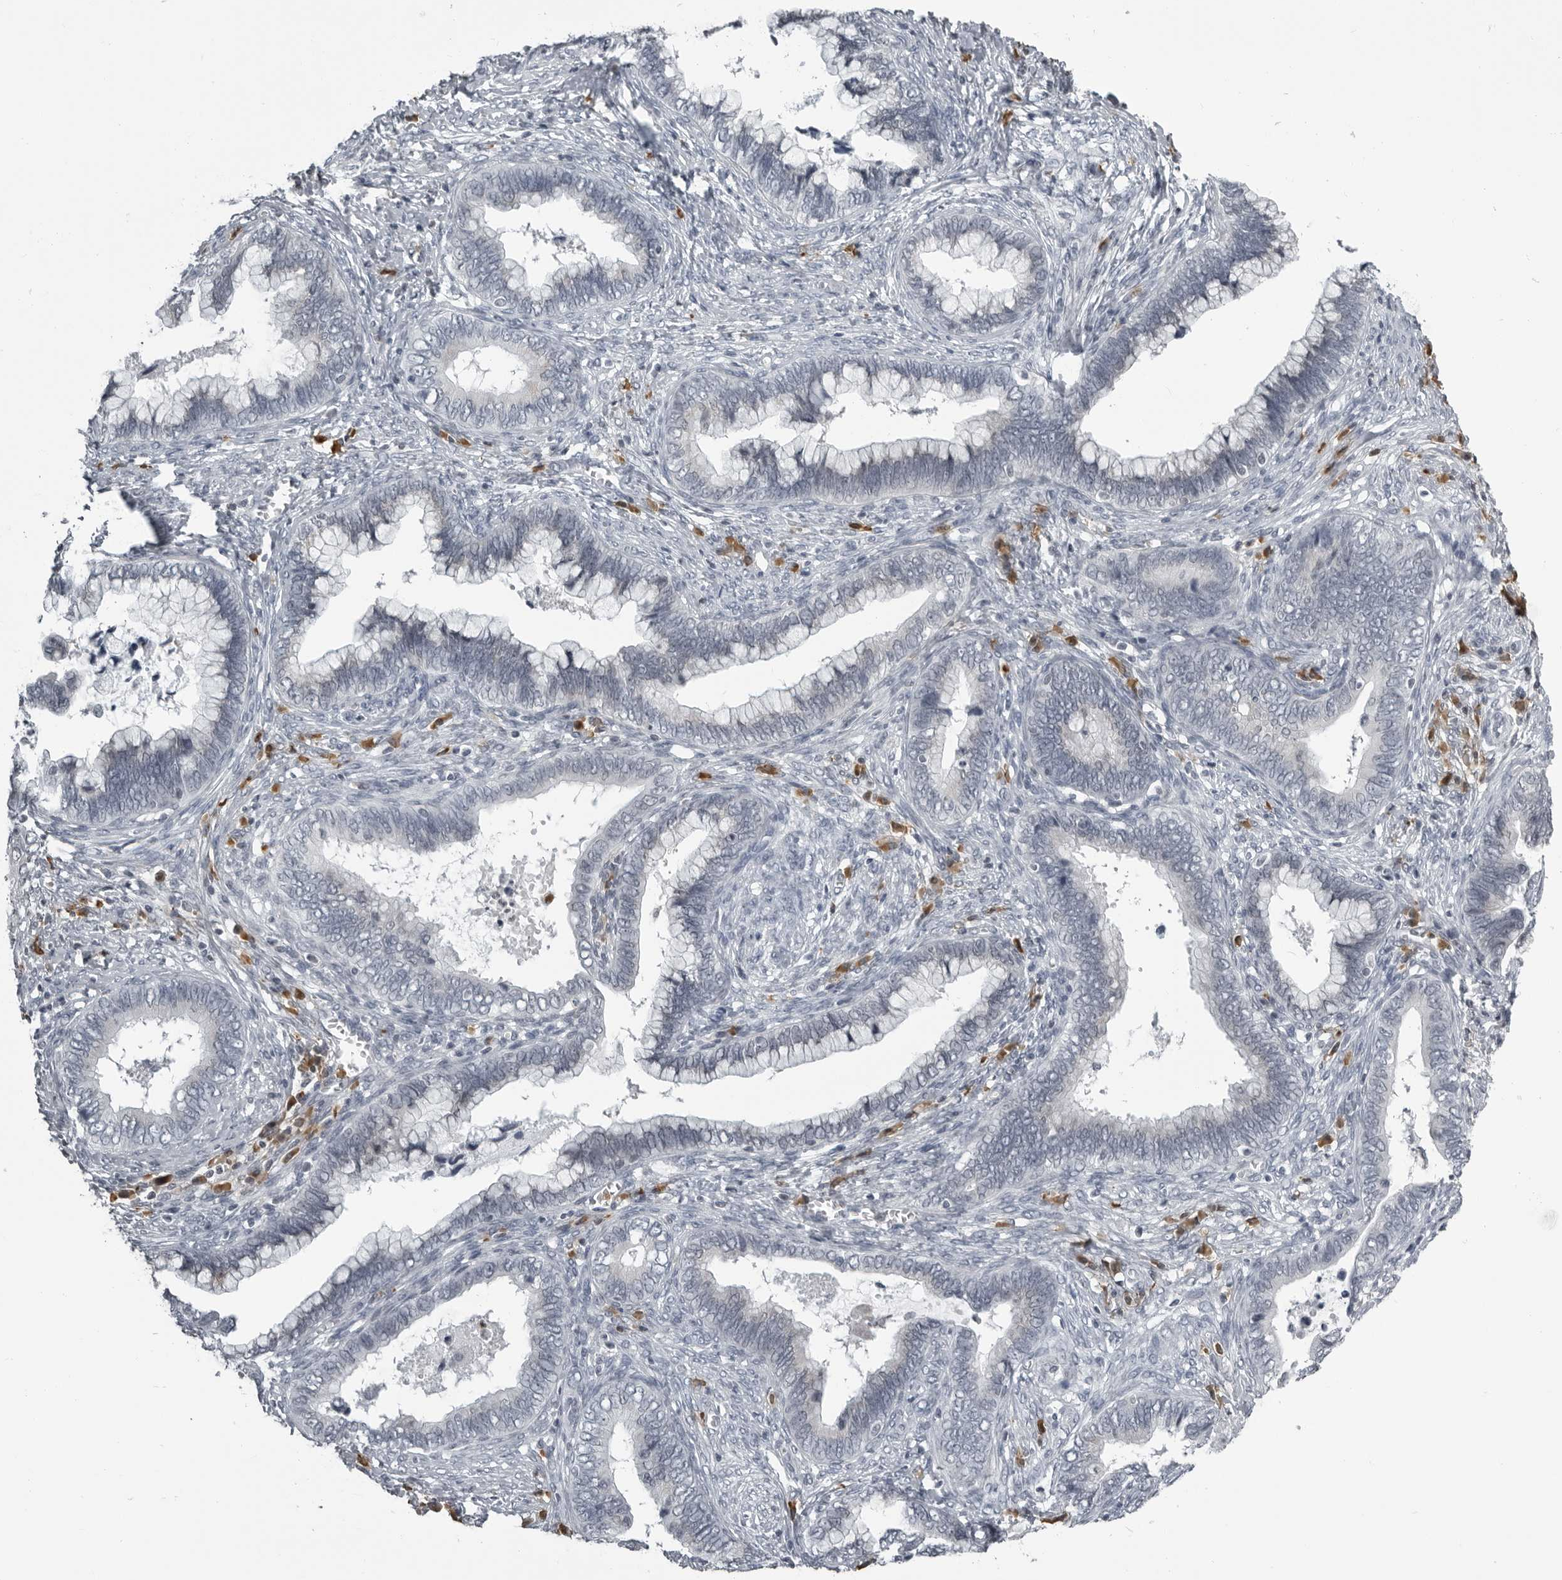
{"staining": {"intensity": "negative", "quantity": "none", "location": "none"}, "tissue": "cervical cancer", "cell_type": "Tumor cells", "image_type": "cancer", "snomed": [{"axis": "morphology", "description": "Adenocarcinoma, NOS"}, {"axis": "topography", "description": "Cervix"}], "caption": "Tumor cells show no significant positivity in cervical cancer (adenocarcinoma).", "gene": "RTCA", "patient": {"sex": "female", "age": 44}}